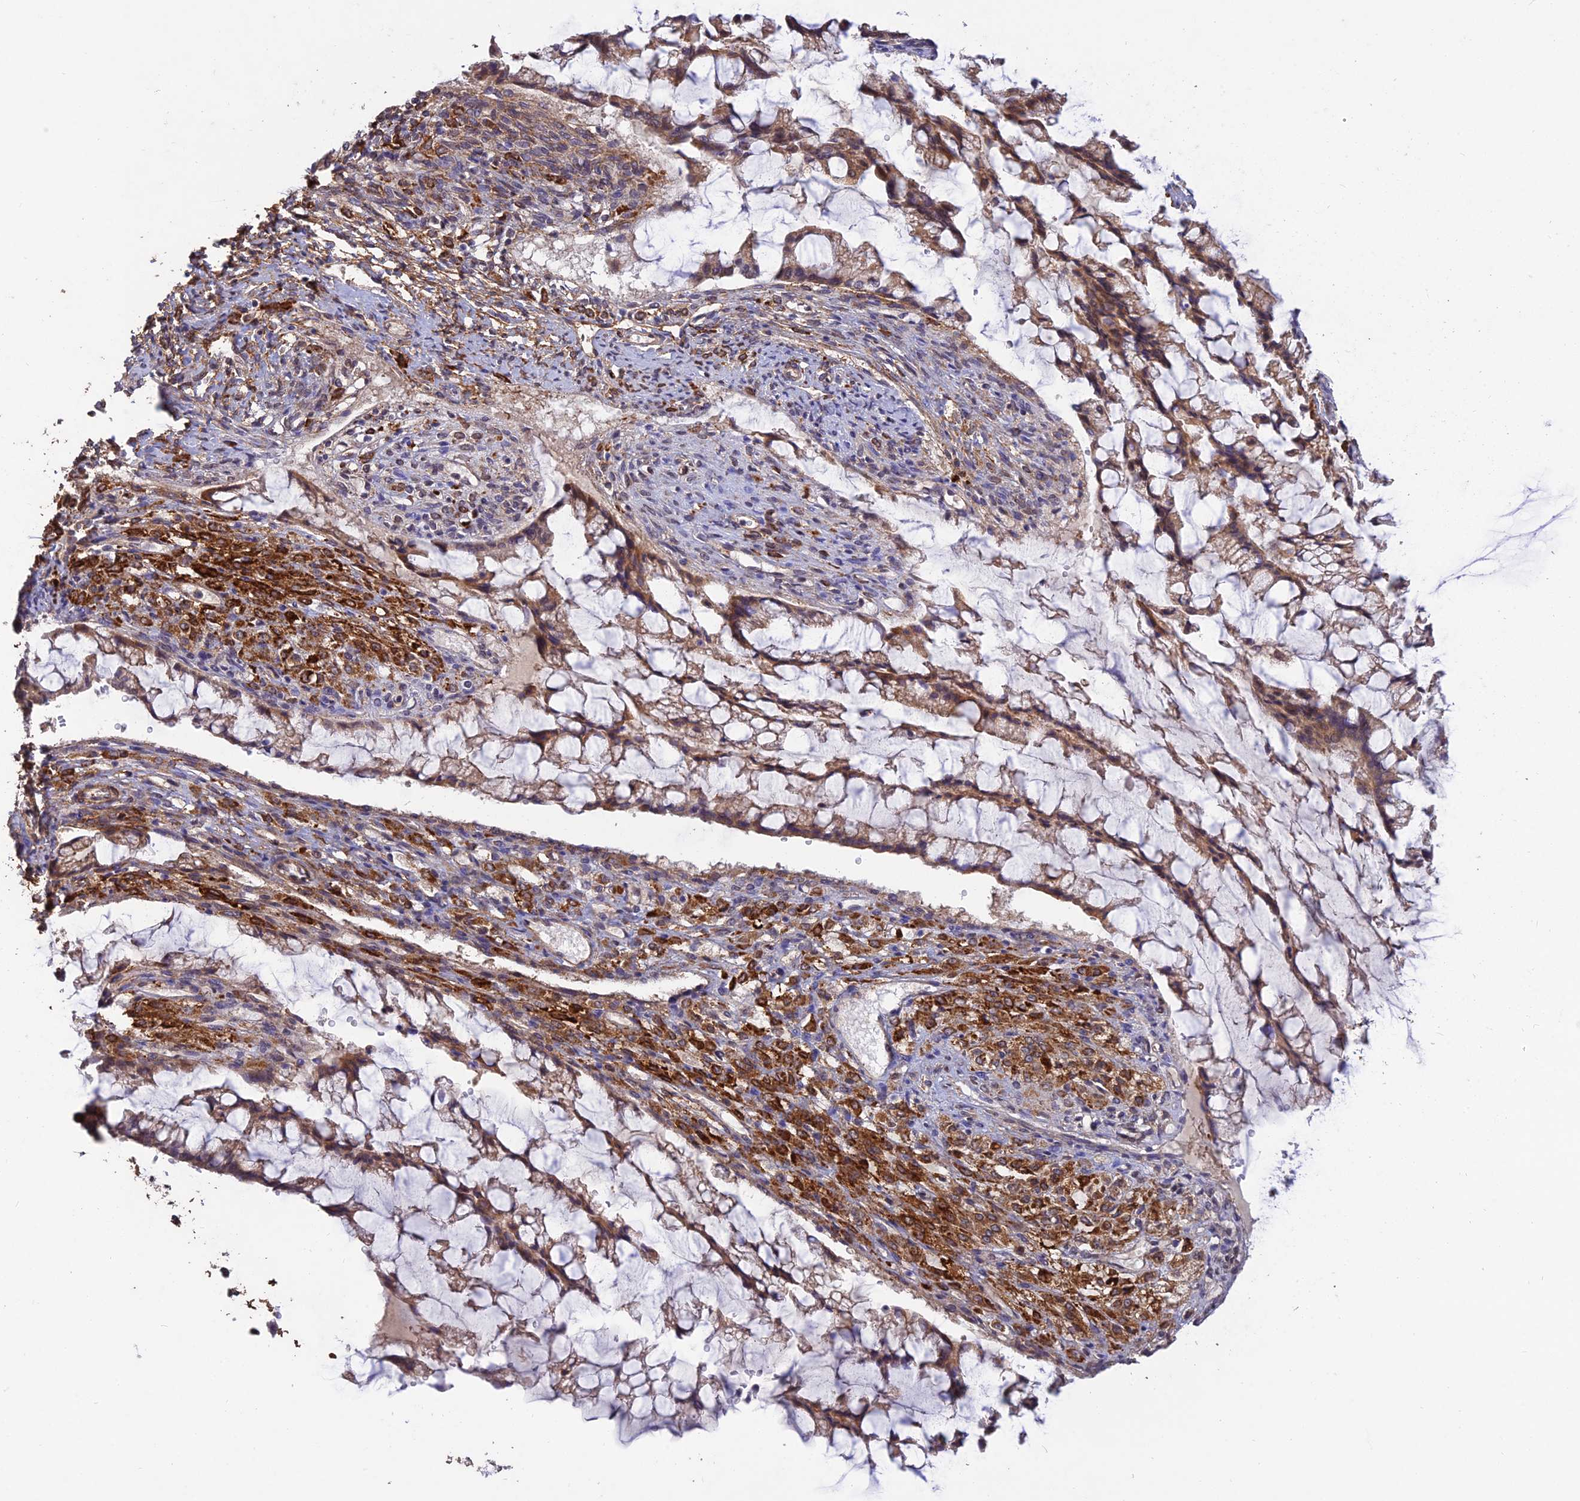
{"staining": {"intensity": "moderate", "quantity": ">75%", "location": "cytoplasmic/membranous"}, "tissue": "ovarian cancer", "cell_type": "Tumor cells", "image_type": "cancer", "snomed": [{"axis": "morphology", "description": "Cystadenocarcinoma, mucinous, NOS"}, {"axis": "topography", "description": "Ovary"}], "caption": "Moderate cytoplasmic/membranous positivity is present in about >75% of tumor cells in ovarian cancer (mucinous cystadenocarcinoma). Nuclei are stained in blue.", "gene": "PAGR1", "patient": {"sex": "female", "age": 73}}